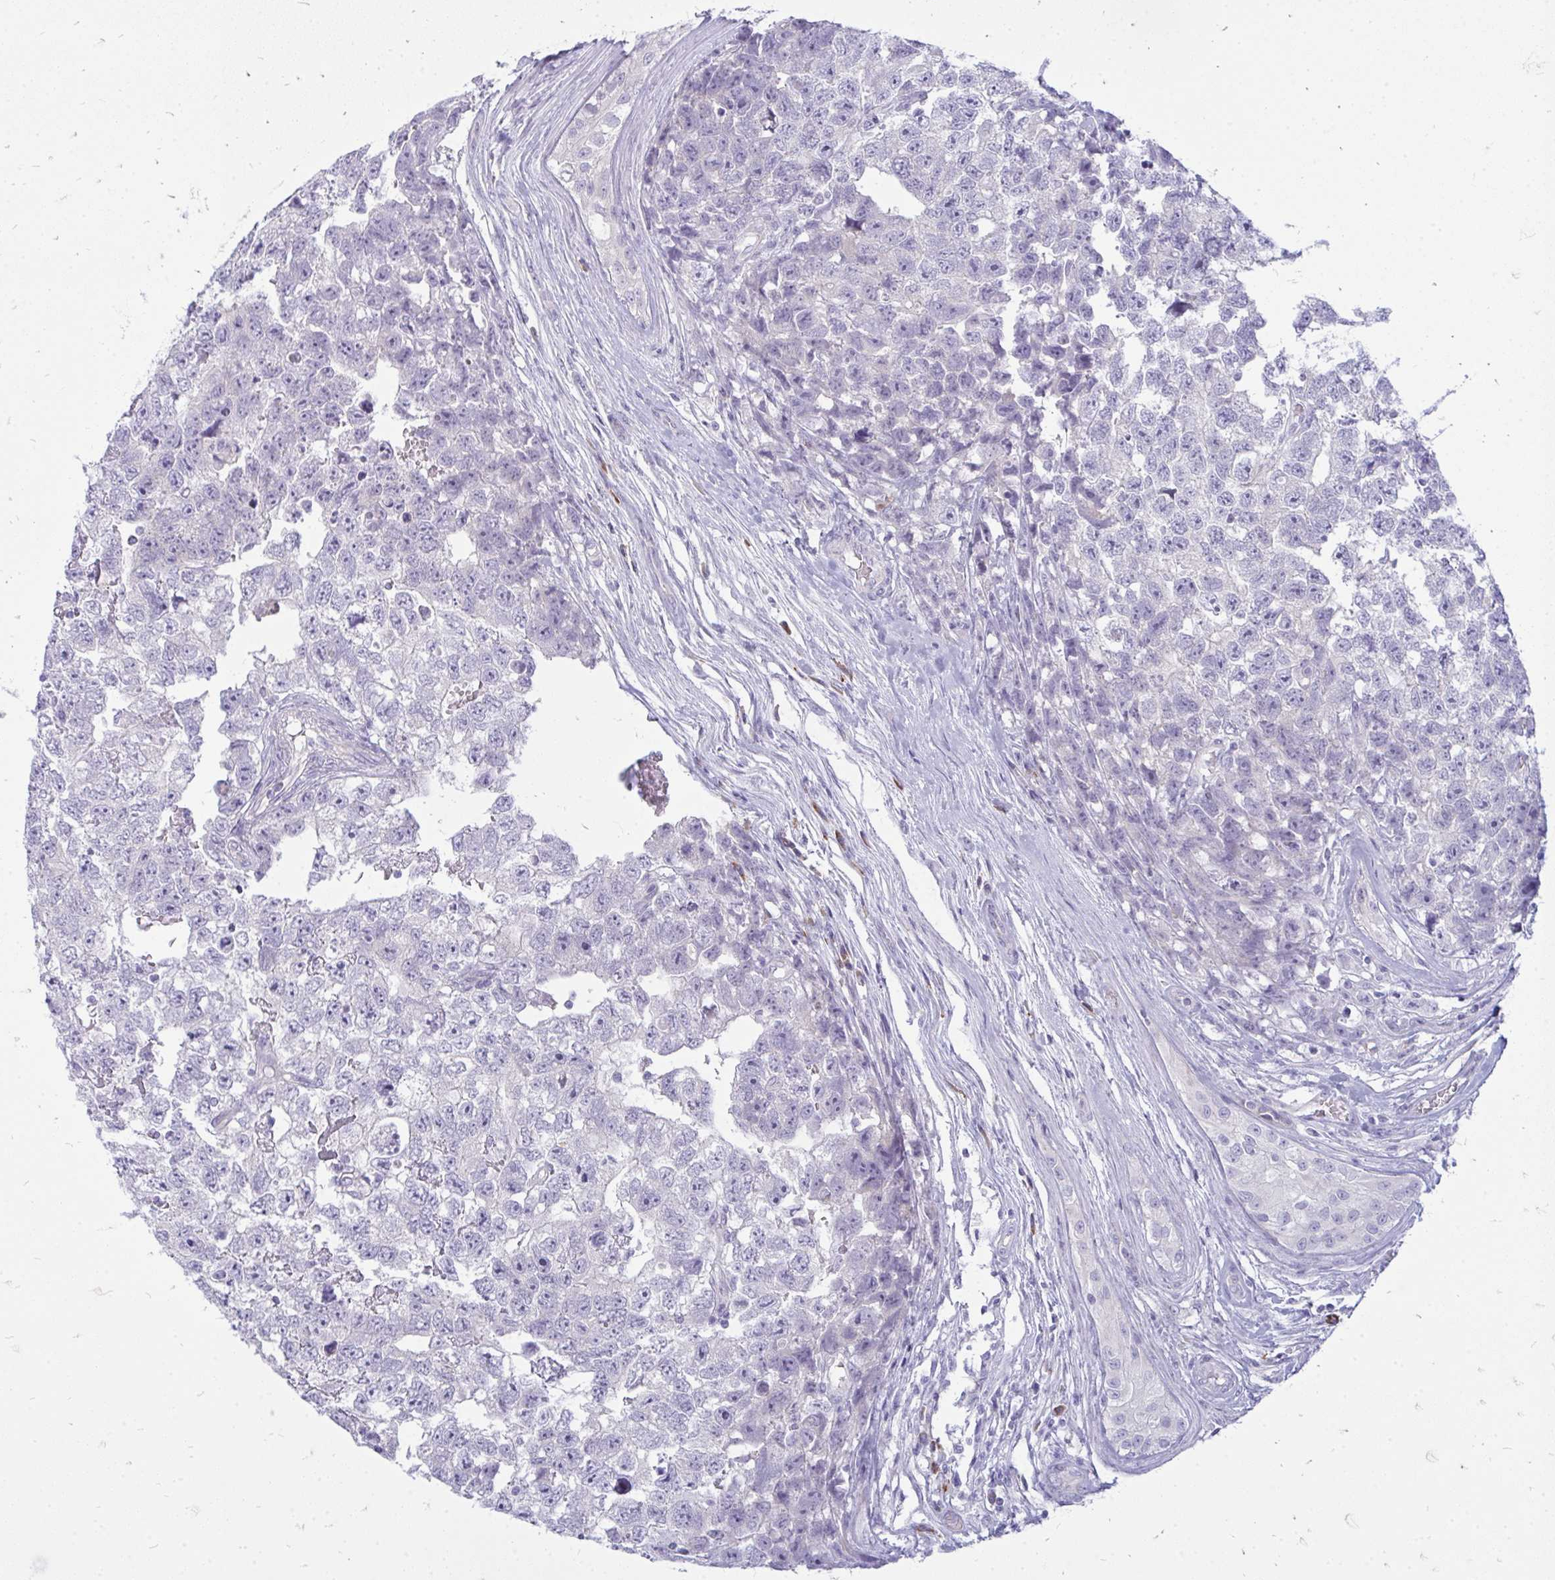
{"staining": {"intensity": "negative", "quantity": "none", "location": "none"}, "tissue": "testis cancer", "cell_type": "Tumor cells", "image_type": "cancer", "snomed": [{"axis": "morphology", "description": "Carcinoma, Embryonal, NOS"}, {"axis": "topography", "description": "Testis"}], "caption": "Immunohistochemical staining of testis embryonal carcinoma reveals no significant expression in tumor cells.", "gene": "TSPEAR", "patient": {"sex": "male", "age": 22}}